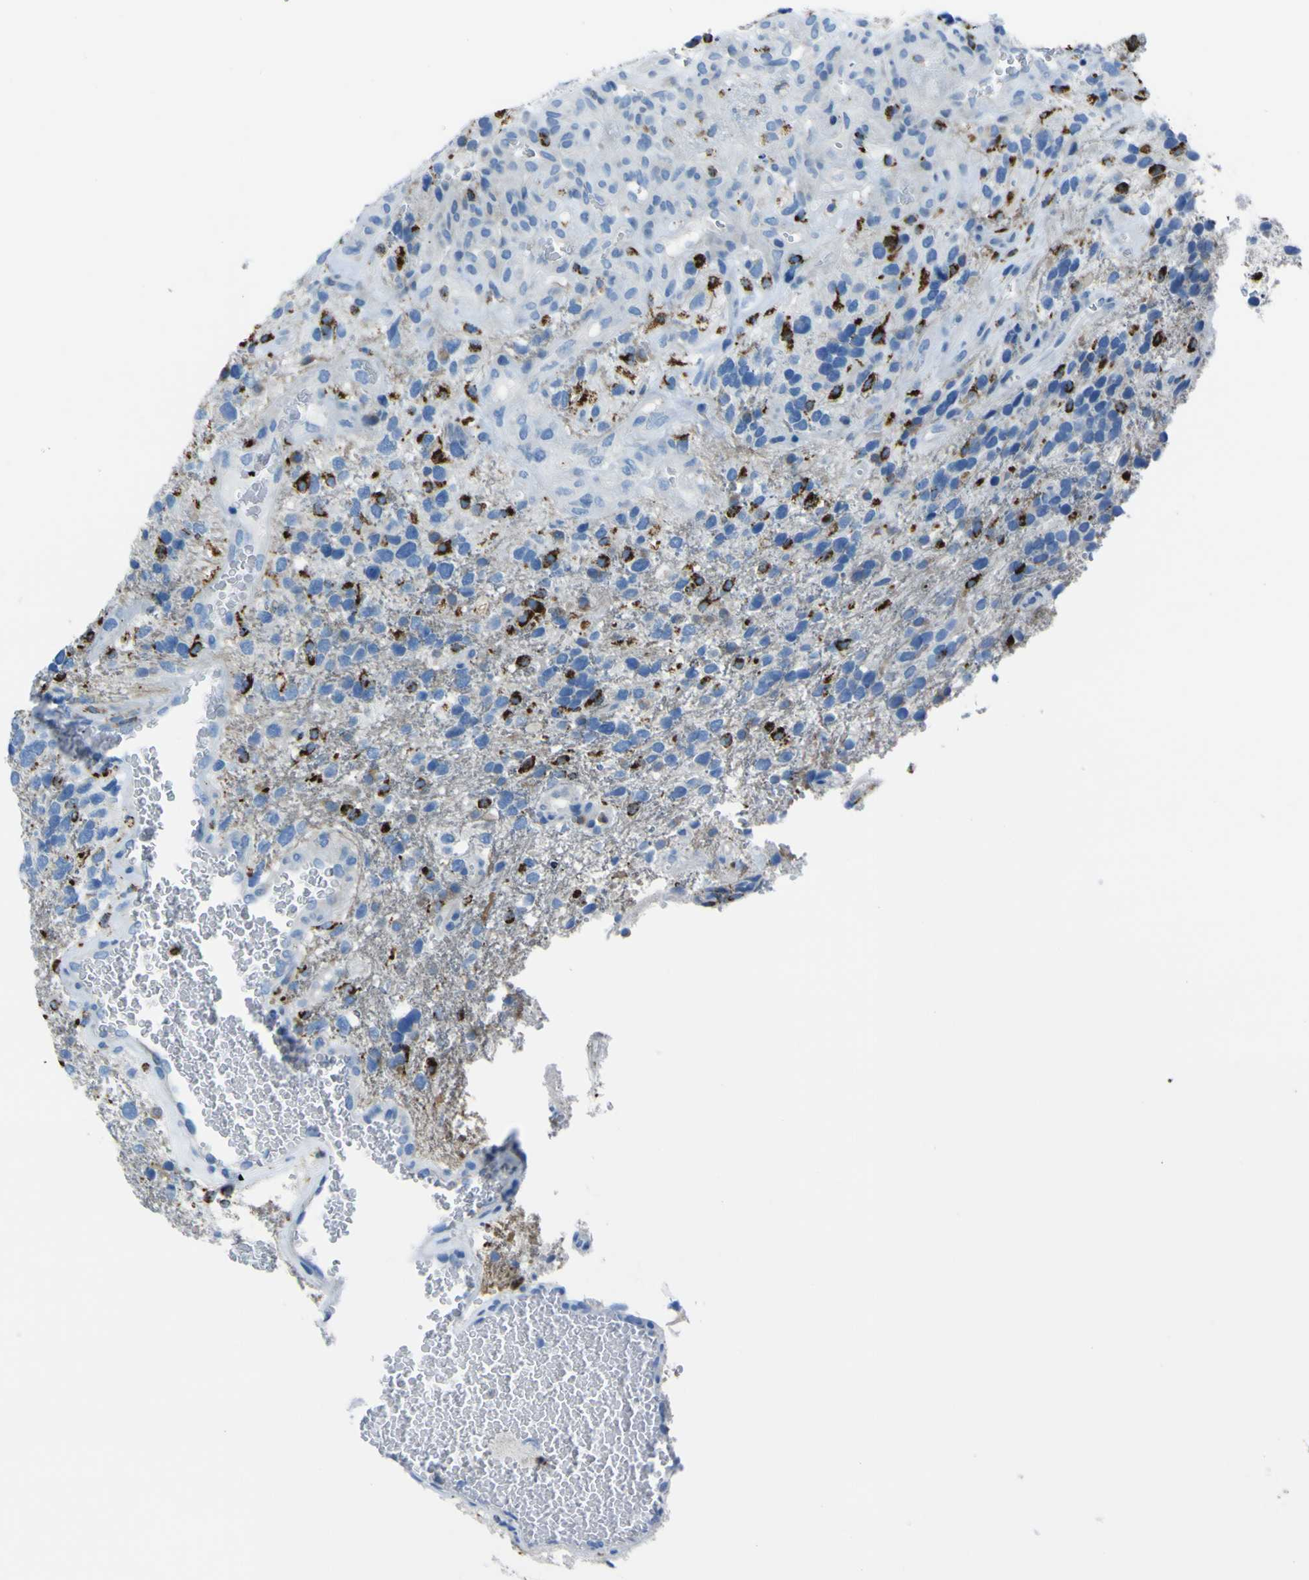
{"staining": {"intensity": "strong", "quantity": "<25%", "location": "cytoplasmic/membranous"}, "tissue": "glioma", "cell_type": "Tumor cells", "image_type": "cancer", "snomed": [{"axis": "morphology", "description": "Glioma, malignant, High grade"}, {"axis": "topography", "description": "Brain"}], "caption": "High-grade glioma (malignant) stained with immunohistochemistry (IHC) exhibits strong cytoplasmic/membranous expression in about <25% of tumor cells.", "gene": "ACSL1", "patient": {"sex": "female", "age": 58}}